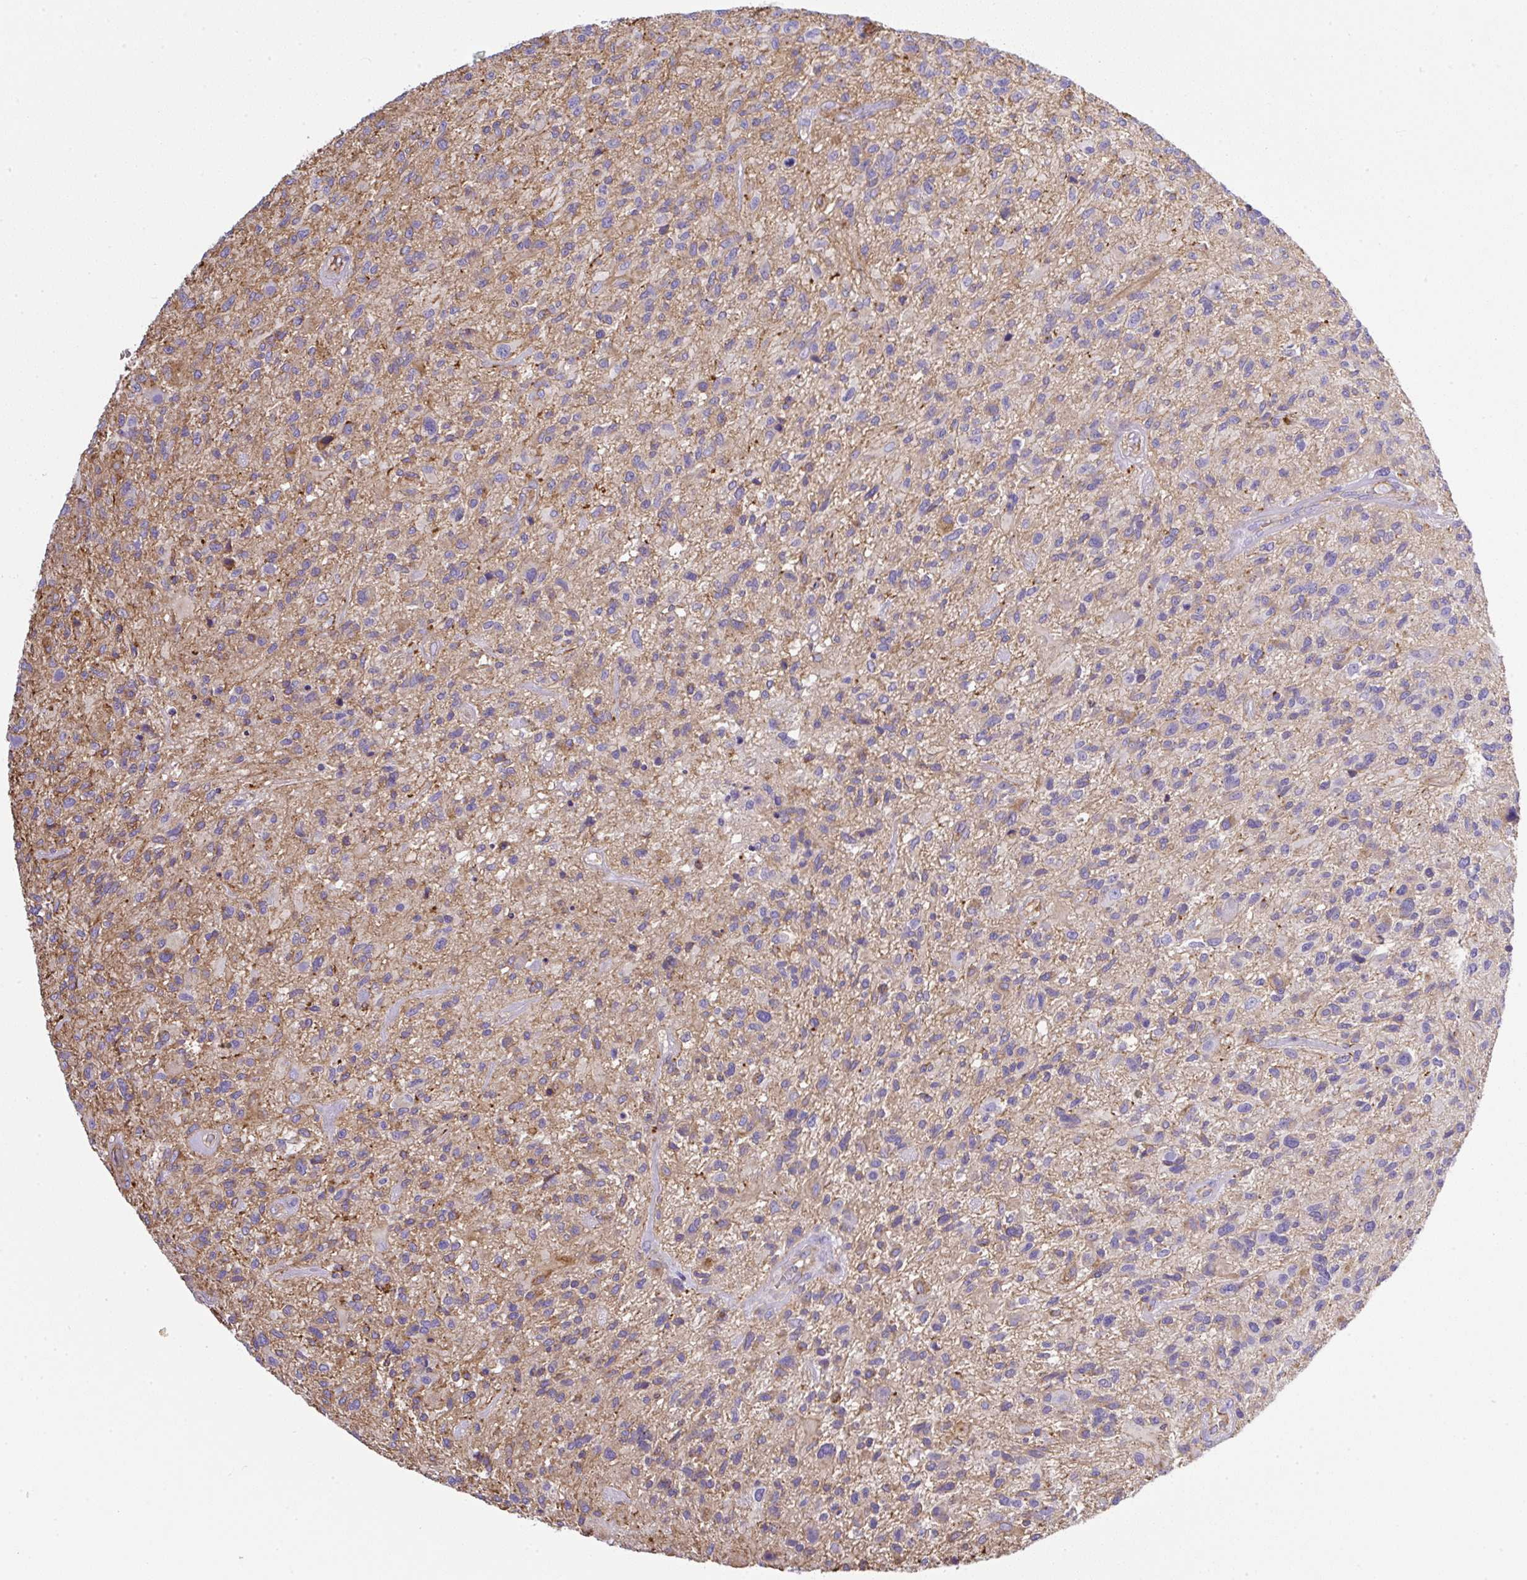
{"staining": {"intensity": "negative", "quantity": "none", "location": "none"}, "tissue": "glioma", "cell_type": "Tumor cells", "image_type": "cancer", "snomed": [{"axis": "morphology", "description": "Glioma, malignant, High grade"}, {"axis": "topography", "description": "Brain"}], "caption": "Tumor cells are negative for brown protein staining in malignant high-grade glioma.", "gene": "MAGEB5", "patient": {"sex": "male", "age": 47}}